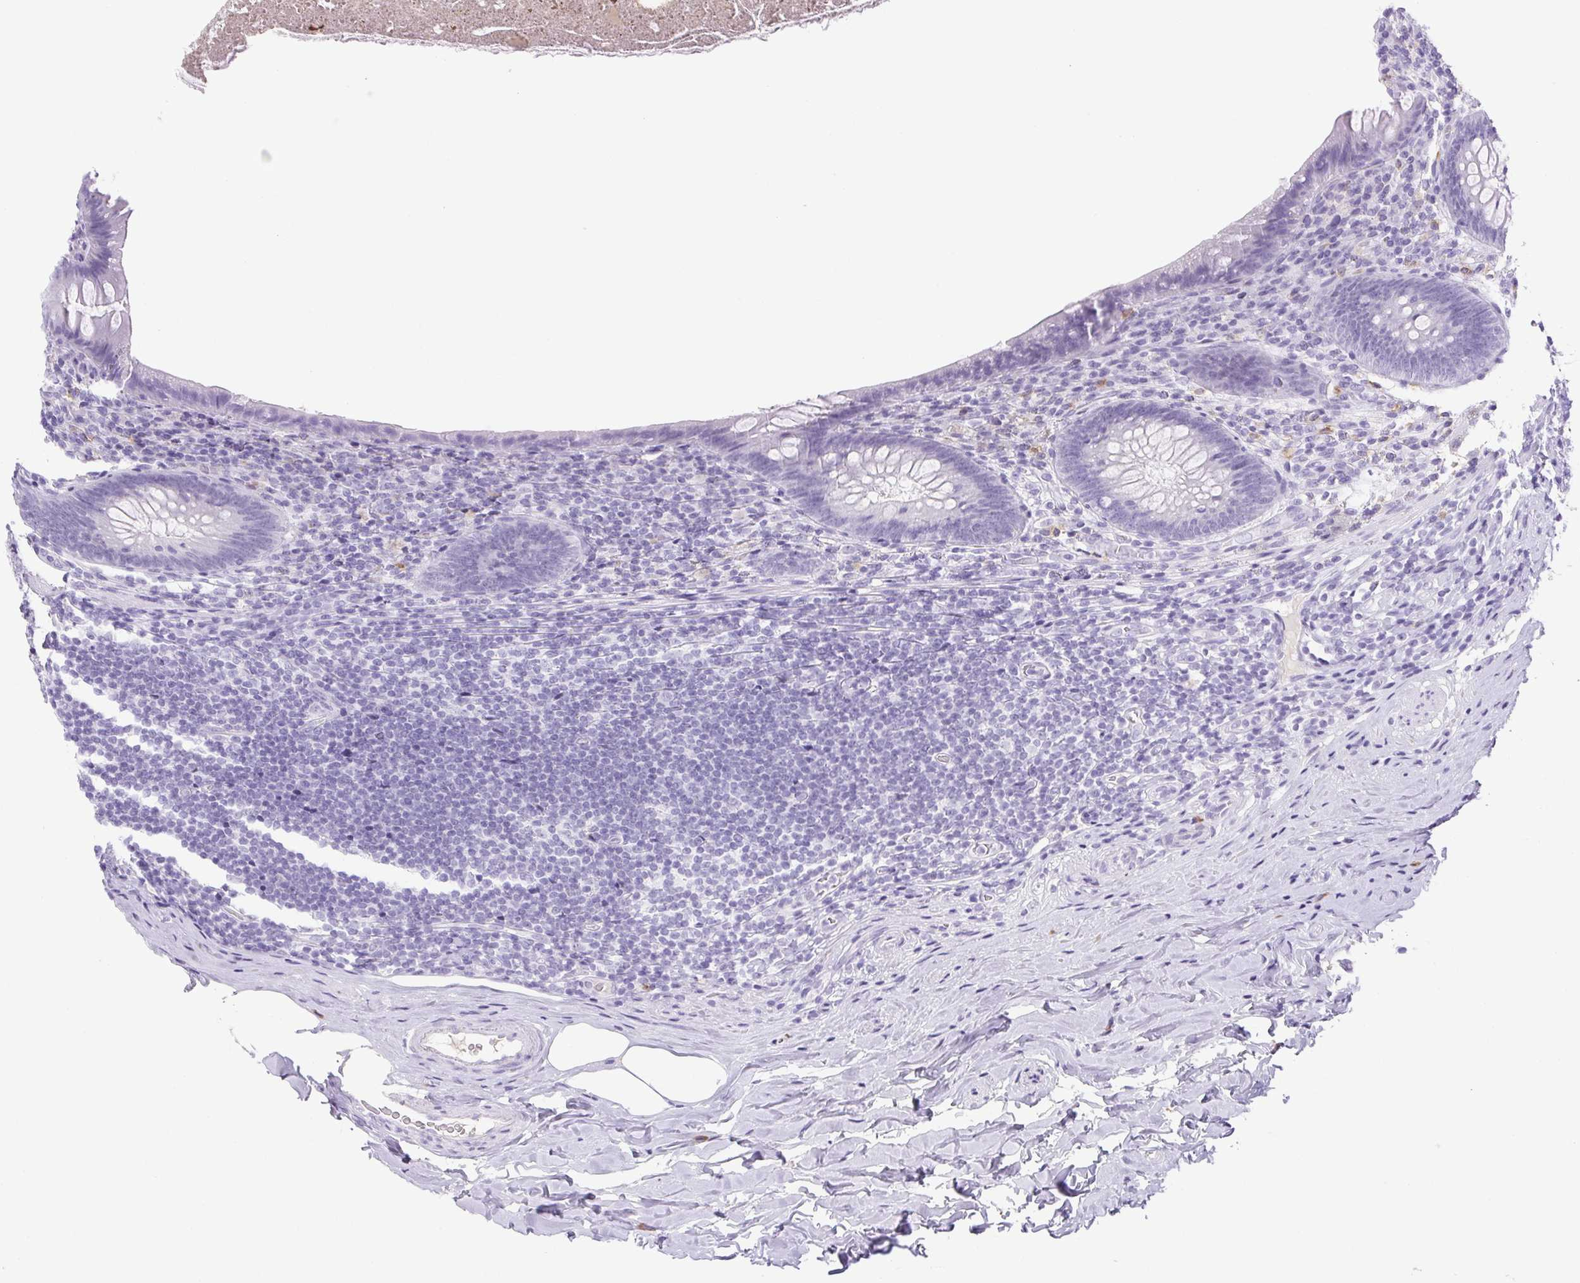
{"staining": {"intensity": "negative", "quantity": "none", "location": "none"}, "tissue": "appendix", "cell_type": "Glandular cells", "image_type": "normal", "snomed": [{"axis": "morphology", "description": "Normal tissue, NOS"}, {"axis": "topography", "description": "Appendix"}], "caption": "A high-resolution photomicrograph shows immunohistochemistry staining of unremarkable appendix, which demonstrates no significant staining in glandular cells.", "gene": "PAPPA2", "patient": {"sex": "male", "age": 47}}